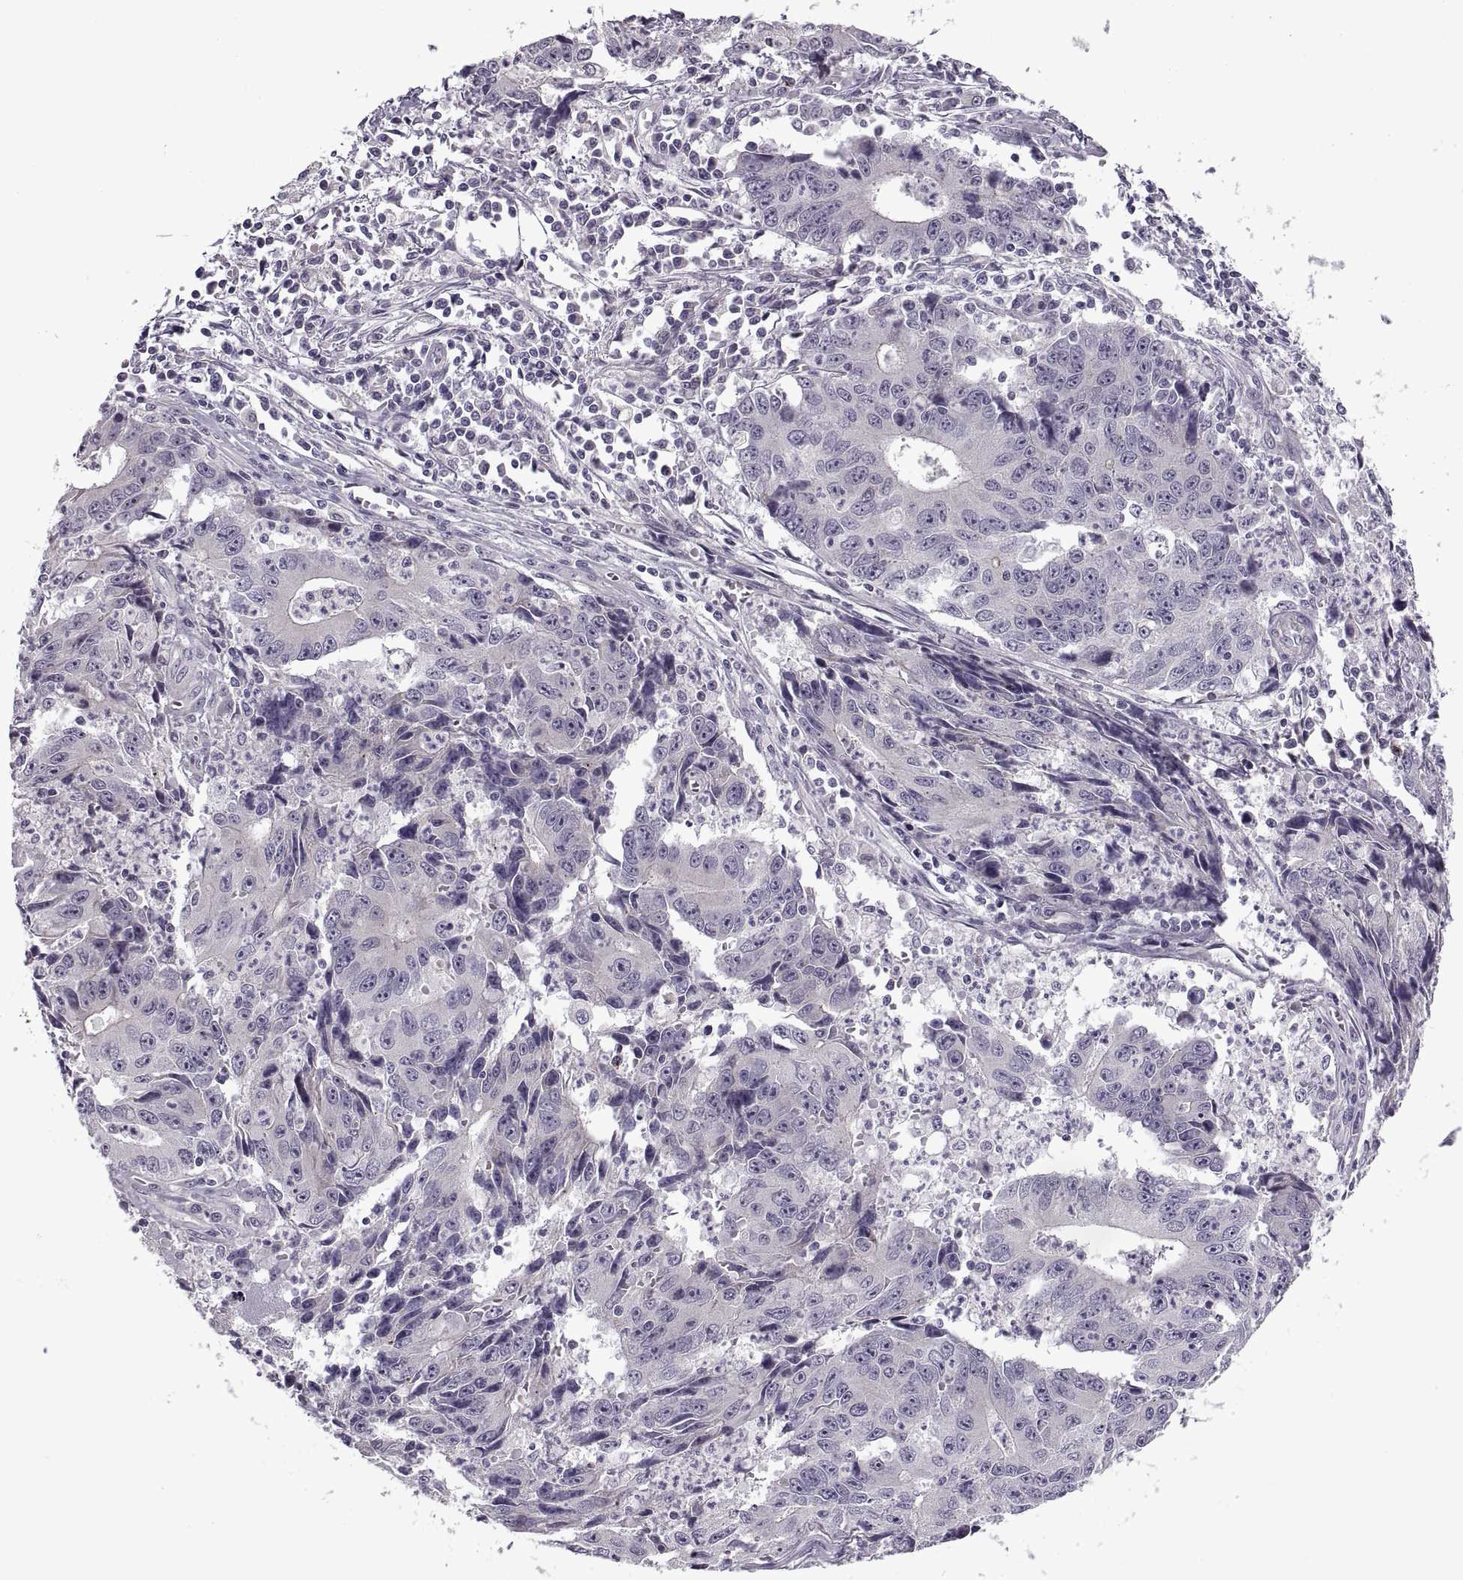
{"staining": {"intensity": "negative", "quantity": "none", "location": "none"}, "tissue": "liver cancer", "cell_type": "Tumor cells", "image_type": "cancer", "snomed": [{"axis": "morphology", "description": "Cholangiocarcinoma"}, {"axis": "topography", "description": "Liver"}], "caption": "Immunohistochemical staining of liver cancer displays no significant staining in tumor cells.", "gene": "RIPK4", "patient": {"sex": "male", "age": 65}}